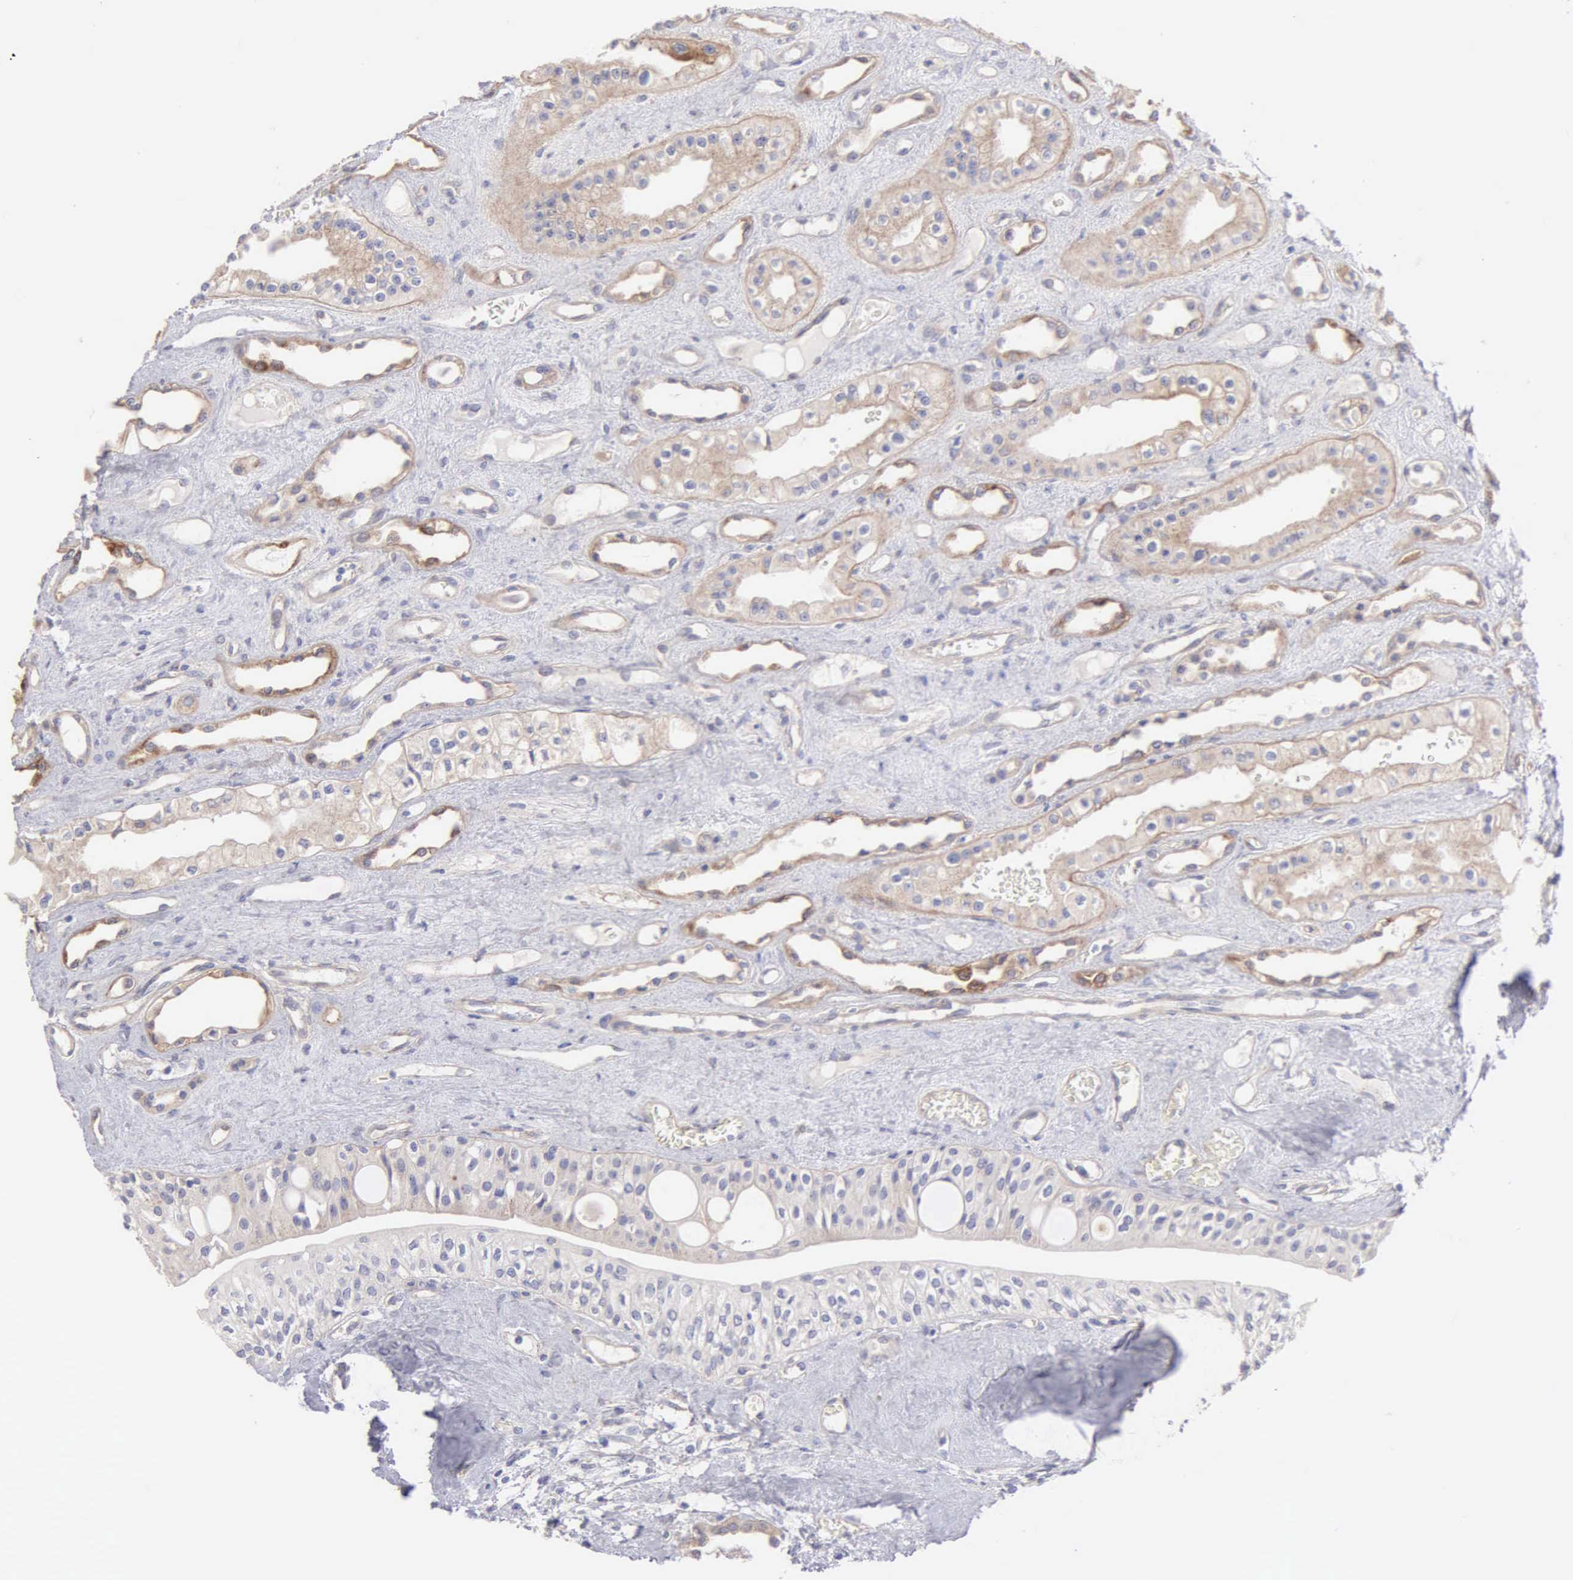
{"staining": {"intensity": "weak", "quantity": "<25%", "location": "cytoplasmic/membranous"}, "tissue": "urinary bladder", "cell_type": "Urothelial cells", "image_type": "normal", "snomed": [{"axis": "morphology", "description": "Normal tissue, NOS"}, {"axis": "topography", "description": "Kidney"}, {"axis": "topography", "description": "Urinary bladder"}], "caption": "An immunohistochemistry (IHC) image of normal urinary bladder is shown. There is no staining in urothelial cells of urinary bladder. The staining was performed using DAB to visualize the protein expression in brown, while the nuclei were stained in blue with hematoxylin (Magnification: 20x).", "gene": "APP", "patient": {"sex": "male", "age": 67}}